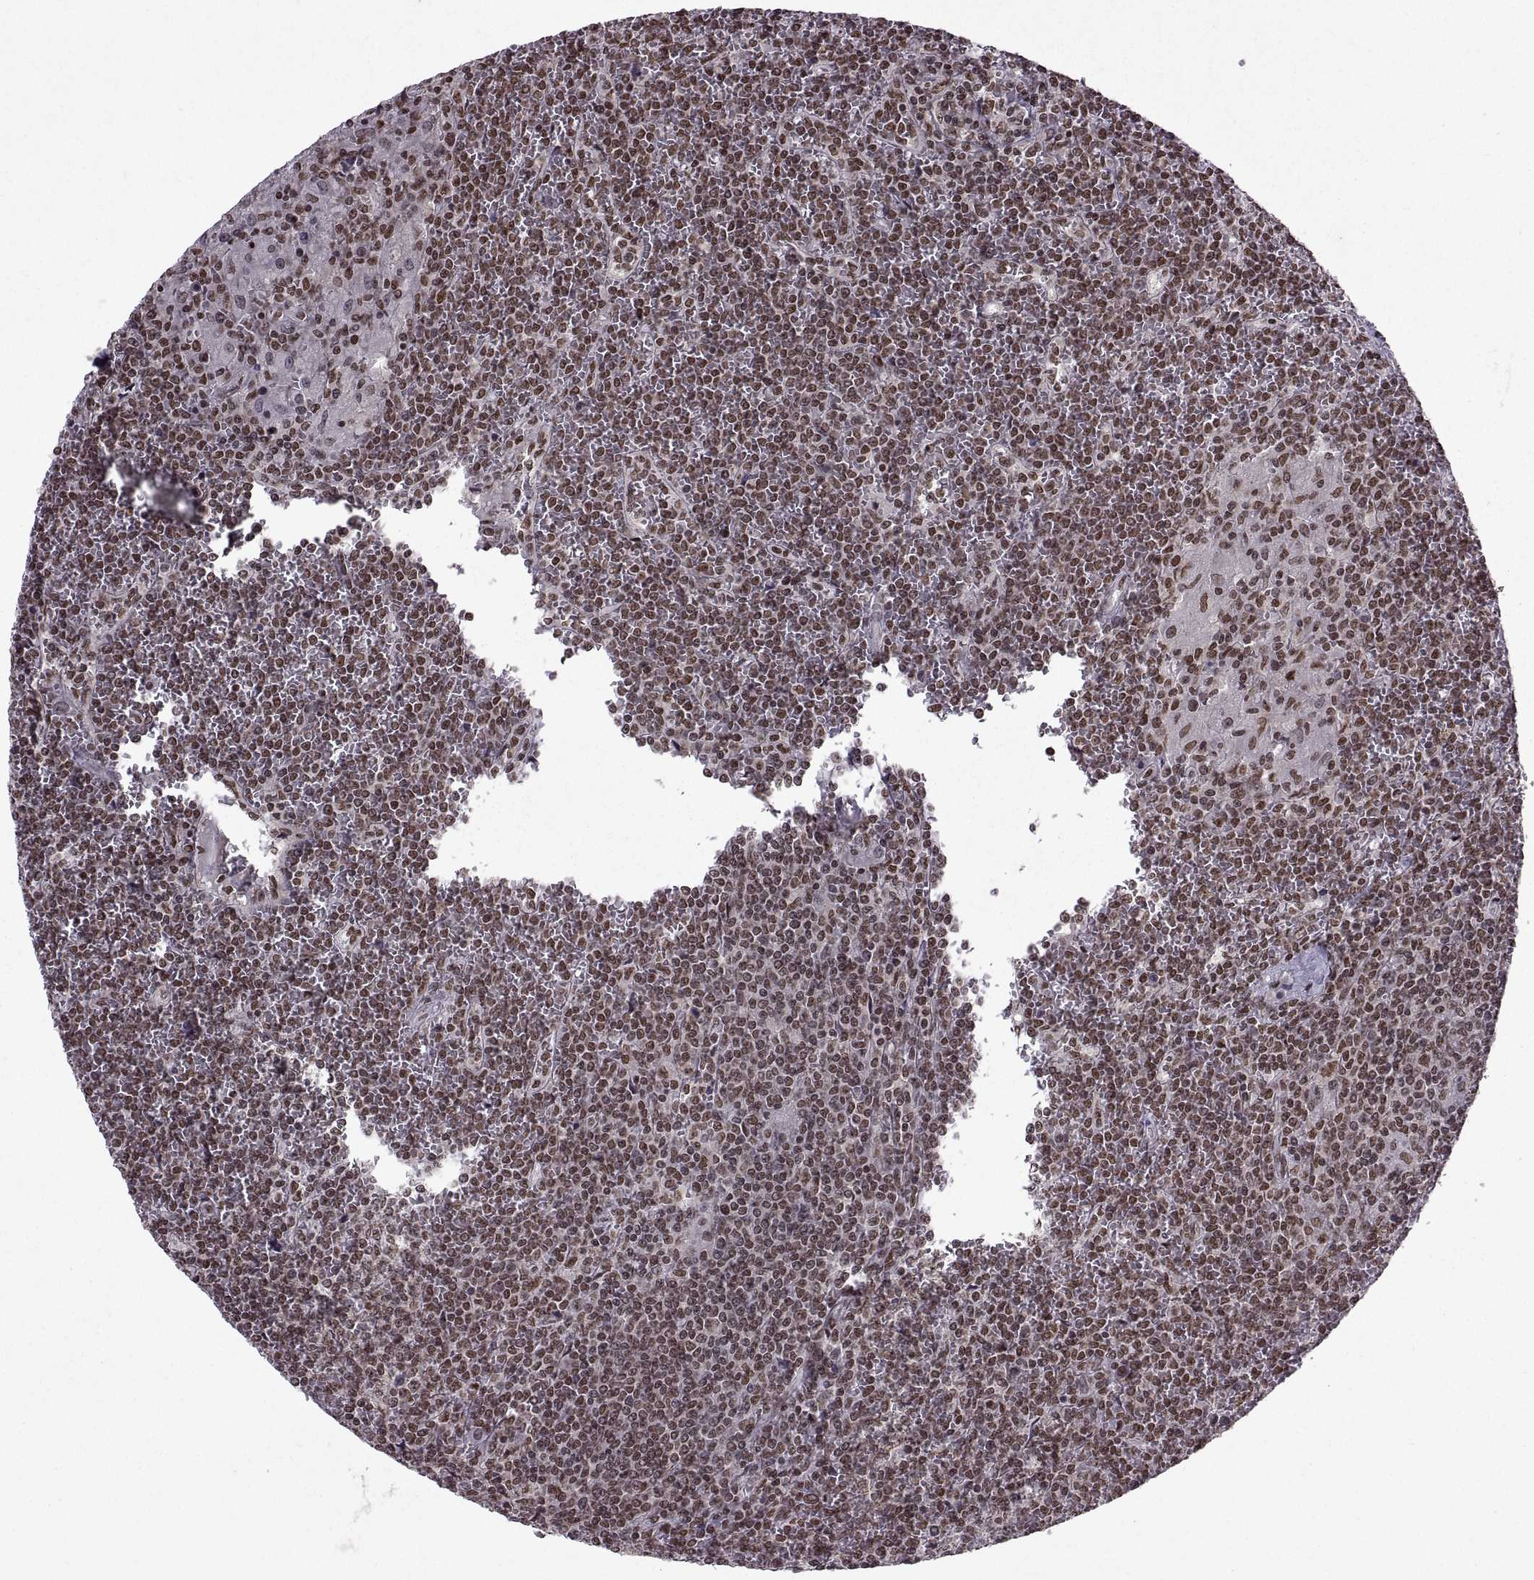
{"staining": {"intensity": "moderate", "quantity": ">75%", "location": "nuclear"}, "tissue": "lymphoma", "cell_type": "Tumor cells", "image_type": "cancer", "snomed": [{"axis": "morphology", "description": "Malignant lymphoma, non-Hodgkin's type, Low grade"}, {"axis": "topography", "description": "Spleen"}], "caption": "An image of malignant lymphoma, non-Hodgkin's type (low-grade) stained for a protein exhibits moderate nuclear brown staining in tumor cells.", "gene": "MT1E", "patient": {"sex": "female", "age": 19}}